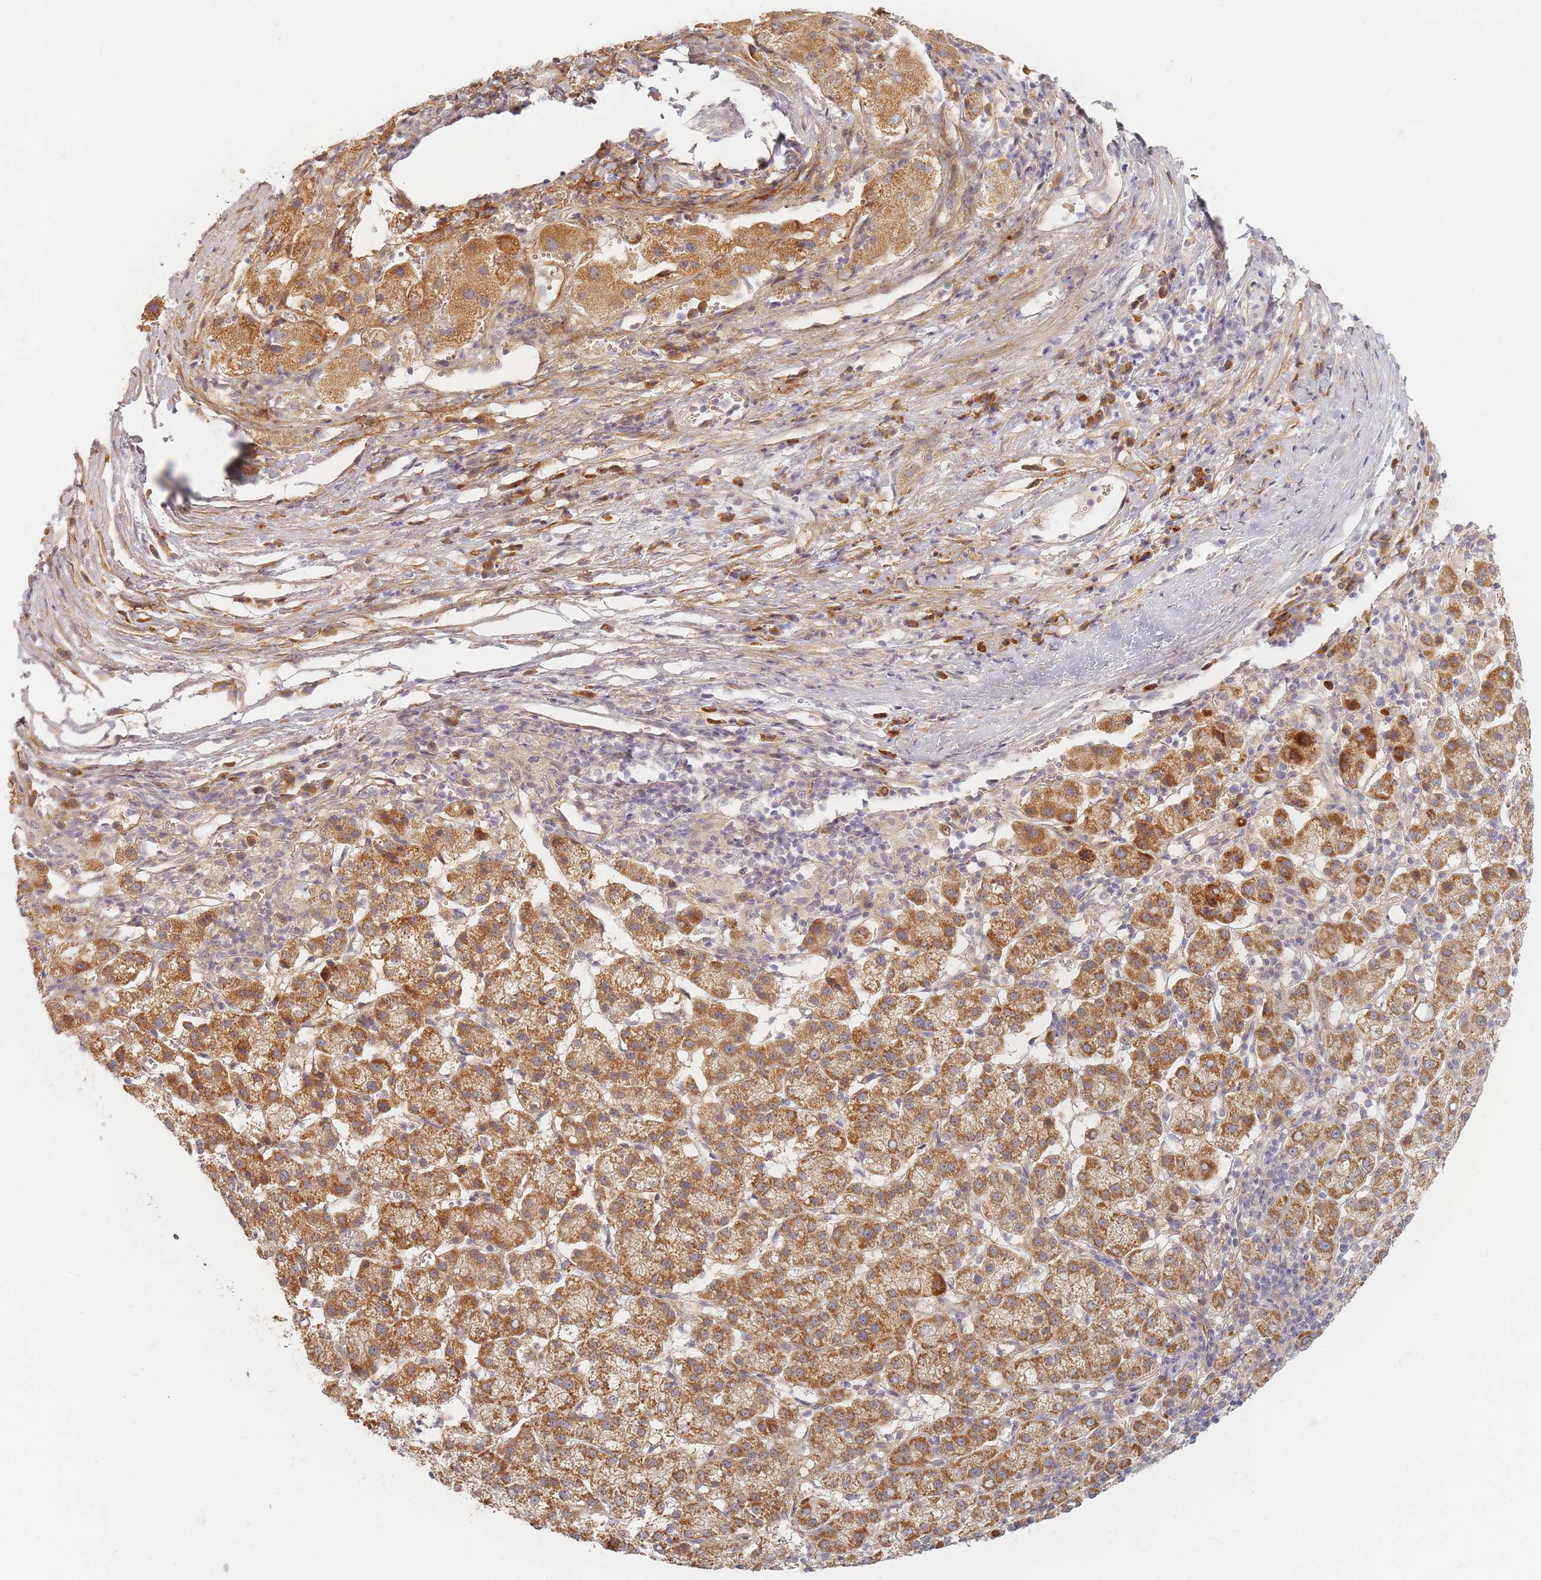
{"staining": {"intensity": "moderate", "quantity": ">75%", "location": "cytoplasmic/membranous"}, "tissue": "liver cancer", "cell_type": "Tumor cells", "image_type": "cancer", "snomed": [{"axis": "morphology", "description": "Carcinoma, Hepatocellular, NOS"}, {"axis": "topography", "description": "Liver"}], "caption": "High-power microscopy captured an immunohistochemistry (IHC) histopathology image of liver hepatocellular carcinoma, revealing moderate cytoplasmic/membranous positivity in approximately >75% of tumor cells.", "gene": "ZKSCAN7", "patient": {"sex": "female", "age": 58}}